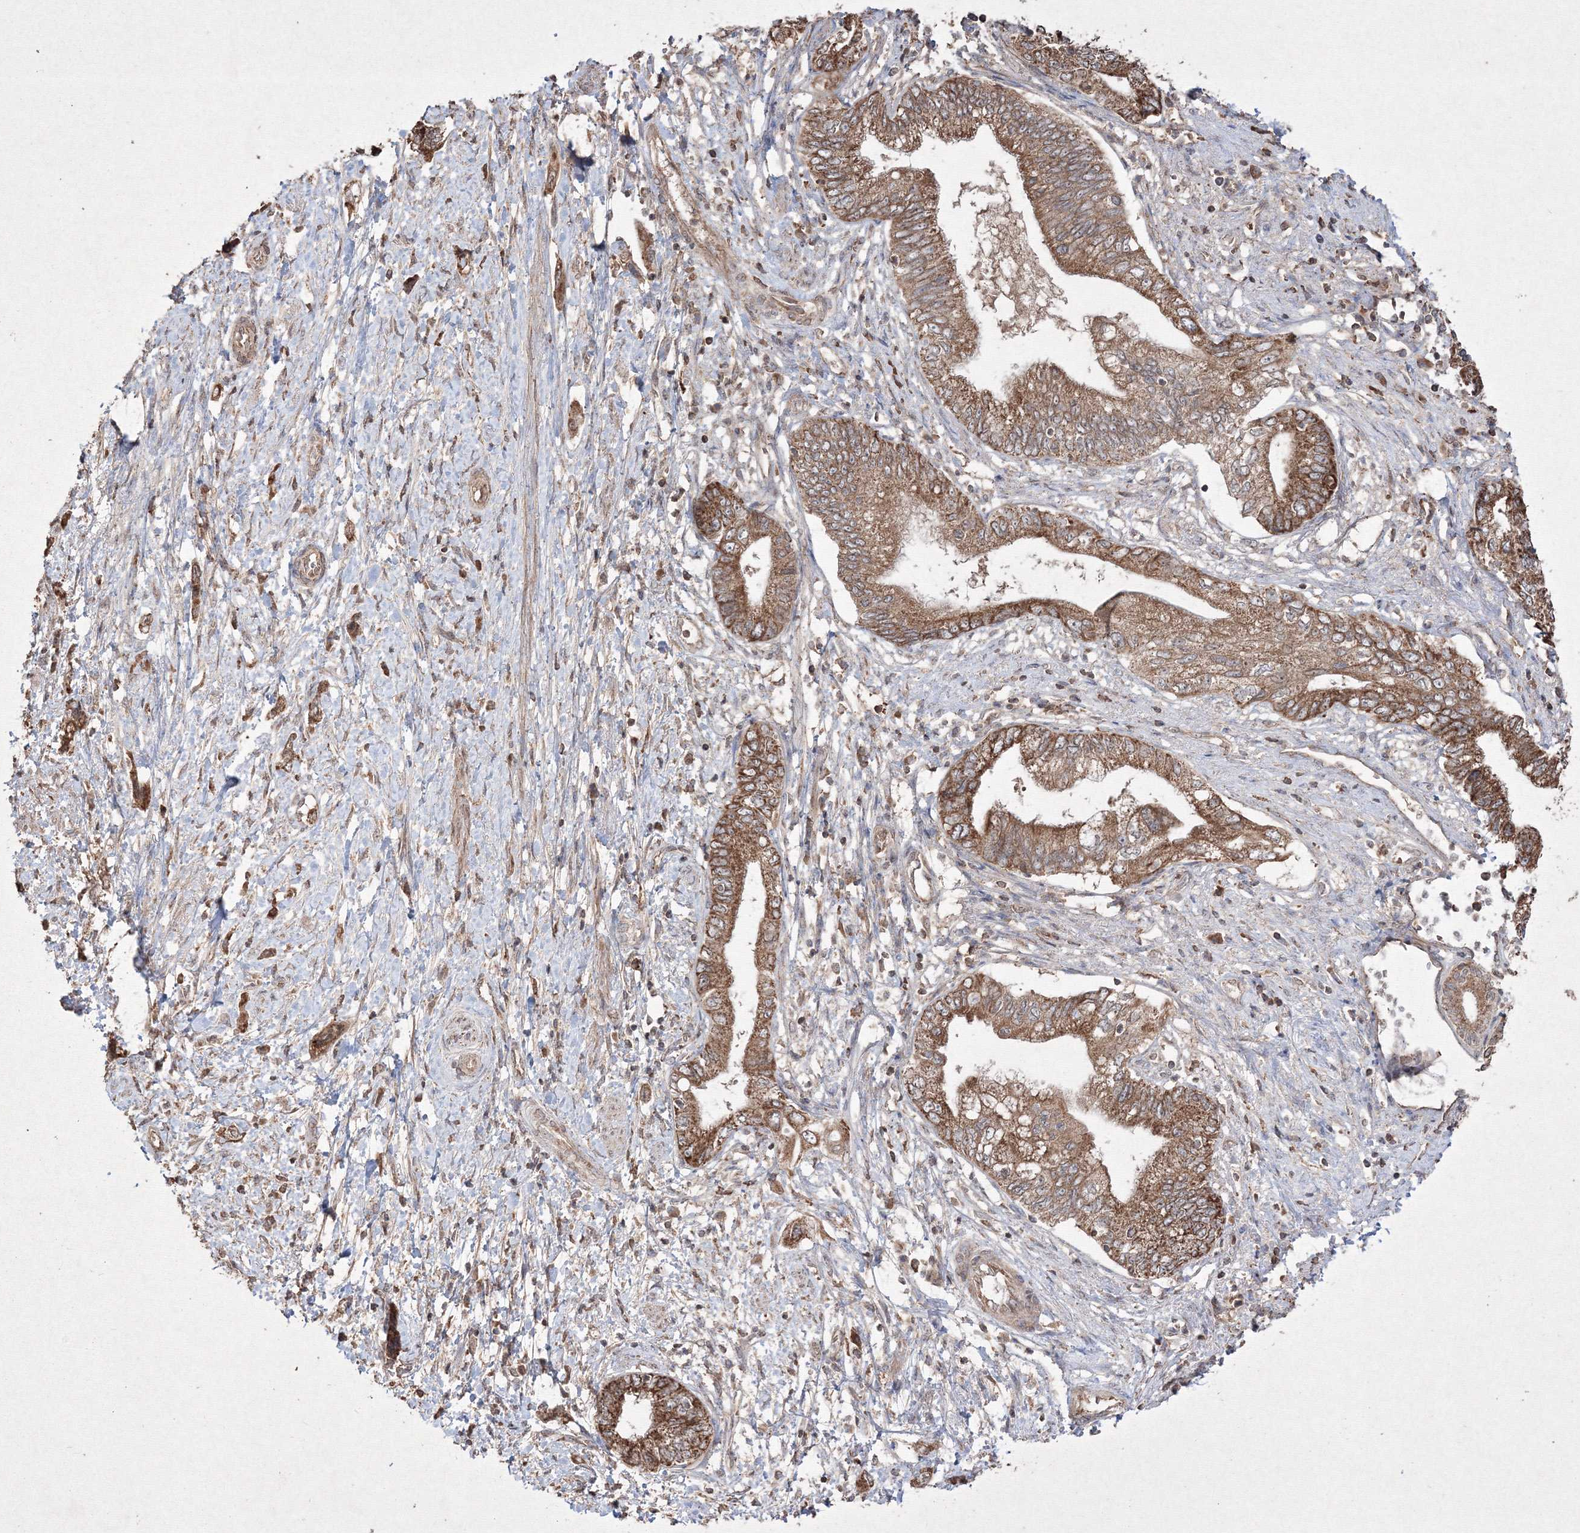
{"staining": {"intensity": "moderate", "quantity": ">75%", "location": "cytoplasmic/membranous"}, "tissue": "pancreatic cancer", "cell_type": "Tumor cells", "image_type": "cancer", "snomed": [{"axis": "morphology", "description": "Adenocarcinoma, NOS"}, {"axis": "topography", "description": "Pancreas"}], "caption": "Pancreatic cancer (adenocarcinoma) tissue shows moderate cytoplasmic/membranous expression in about >75% of tumor cells, visualized by immunohistochemistry. The protein of interest is stained brown, and the nuclei are stained in blue (DAB IHC with brightfield microscopy, high magnification).", "gene": "GRSF1", "patient": {"sex": "female", "age": 73}}